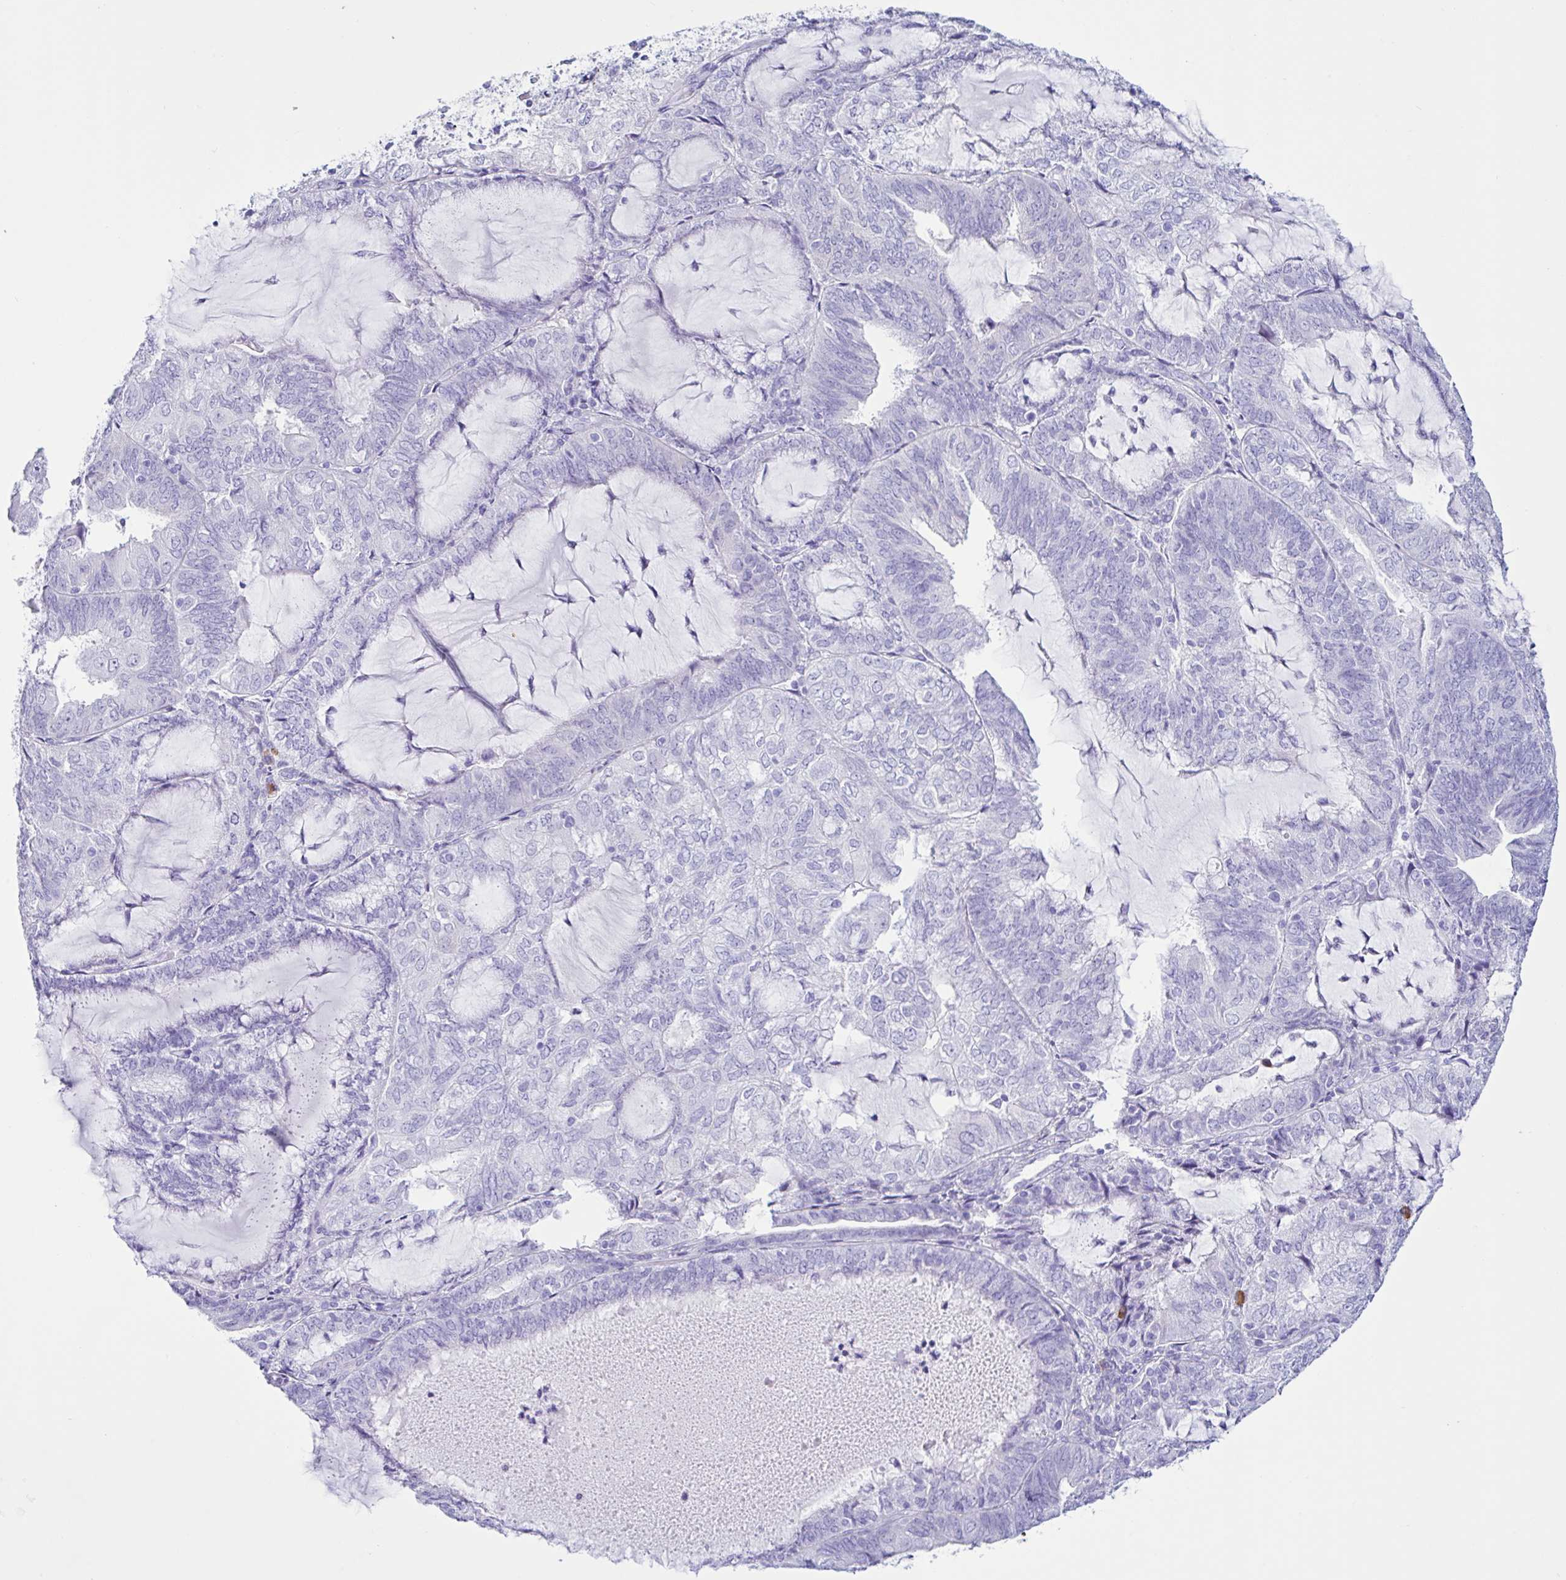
{"staining": {"intensity": "negative", "quantity": "none", "location": "none"}, "tissue": "endometrial cancer", "cell_type": "Tumor cells", "image_type": "cancer", "snomed": [{"axis": "morphology", "description": "Adenocarcinoma, NOS"}, {"axis": "topography", "description": "Endometrium"}], "caption": "The micrograph demonstrates no significant expression in tumor cells of adenocarcinoma (endometrial). Nuclei are stained in blue.", "gene": "PIGF", "patient": {"sex": "female", "age": 81}}